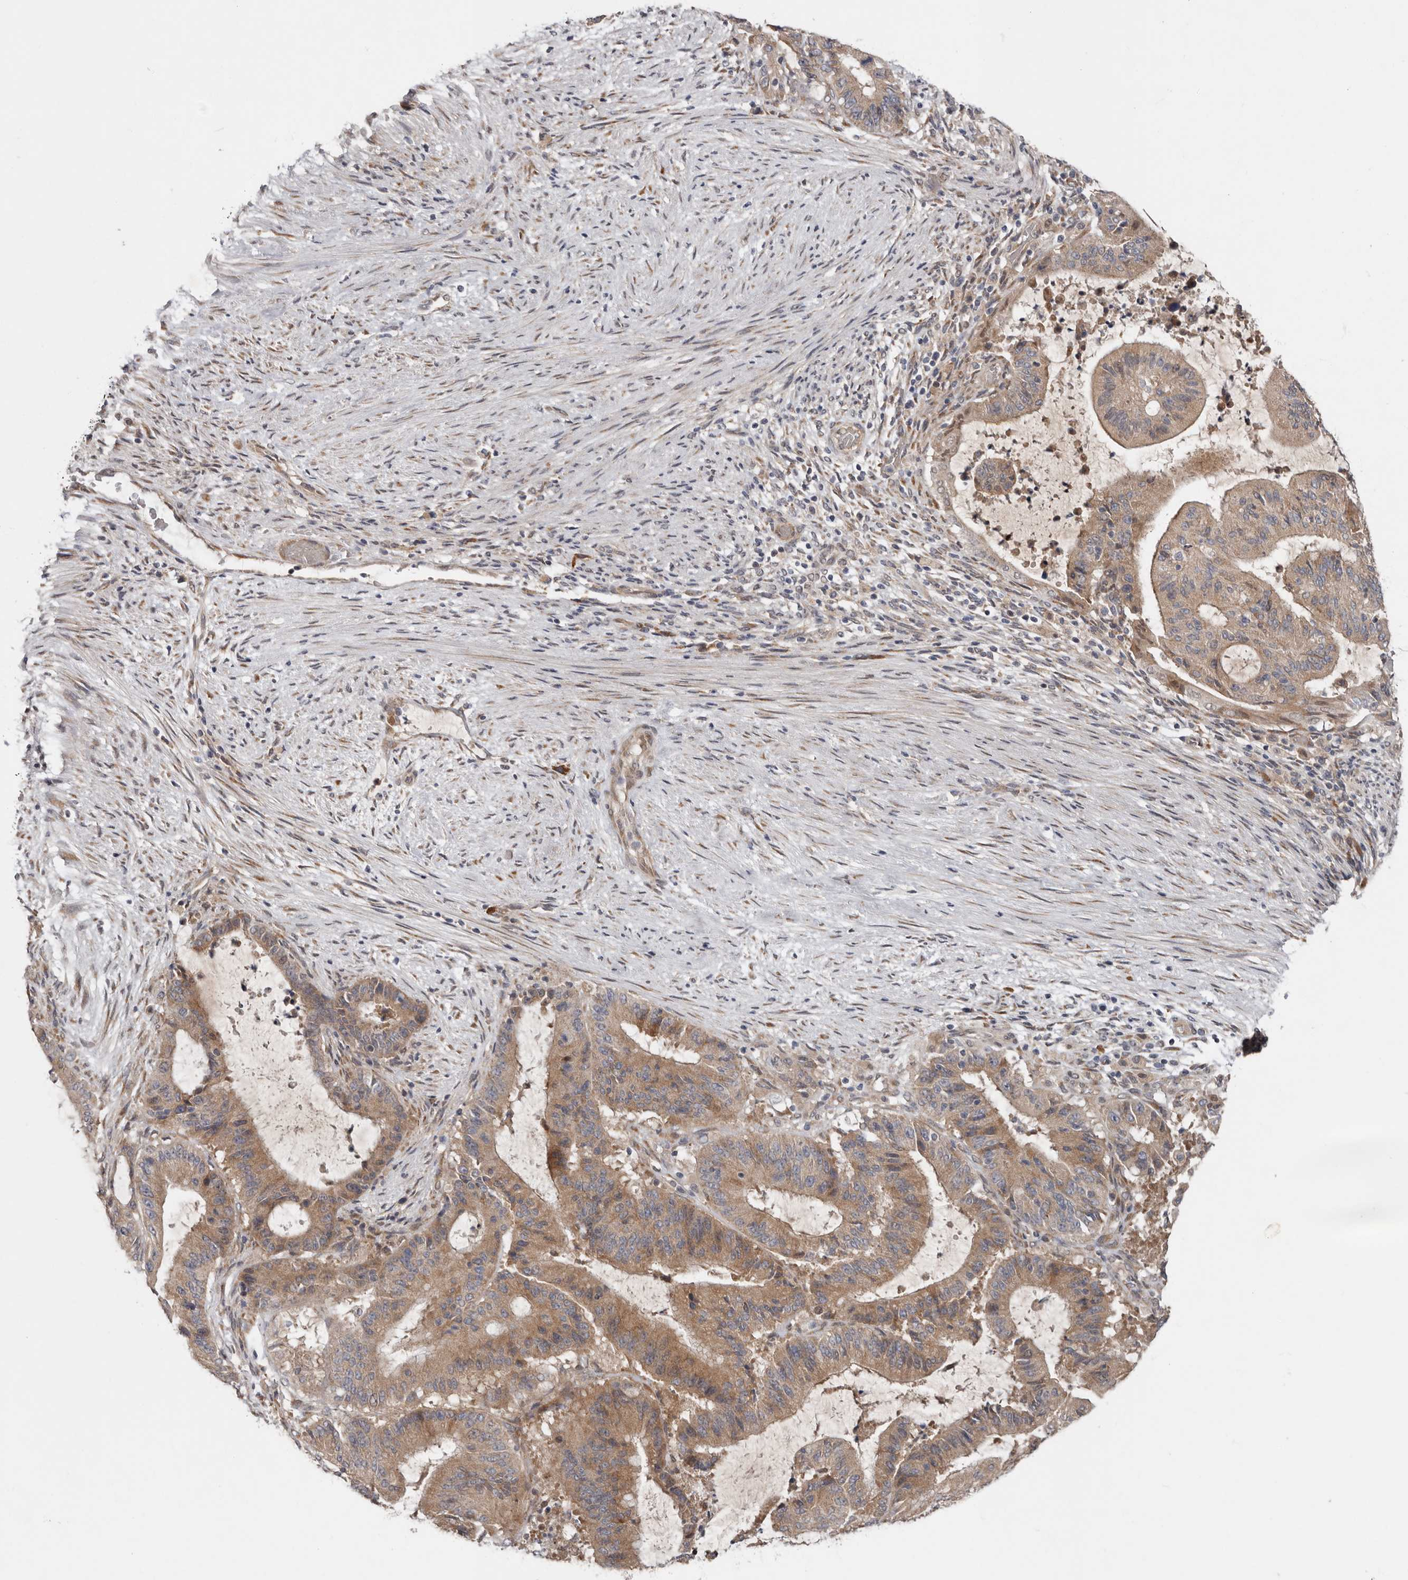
{"staining": {"intensity": "moderate", "quantity": ">75%", "location": "cytoplasmic/membranous"}, "tissue": "liver cancer", "cell_type": "Tumor cells", "image_type": "cancer", "snomed": [{"axis": "morphology", "description": "Normal tissue, NOS"}, {"axis": "morphology", "description": "Cholangiocarcinoma"}, {"axis": "topography", "description": "Liver"}, {"axis": "topography", "description": "Peripheral nerve tissue"}], "caption": "Protein staining of liver cancer tissue displays moderate cytoplasmic/membranous expression in about >75% of tumor cells.", "gene": "CHML", "patient": {"sex": "female", "age": 73}}